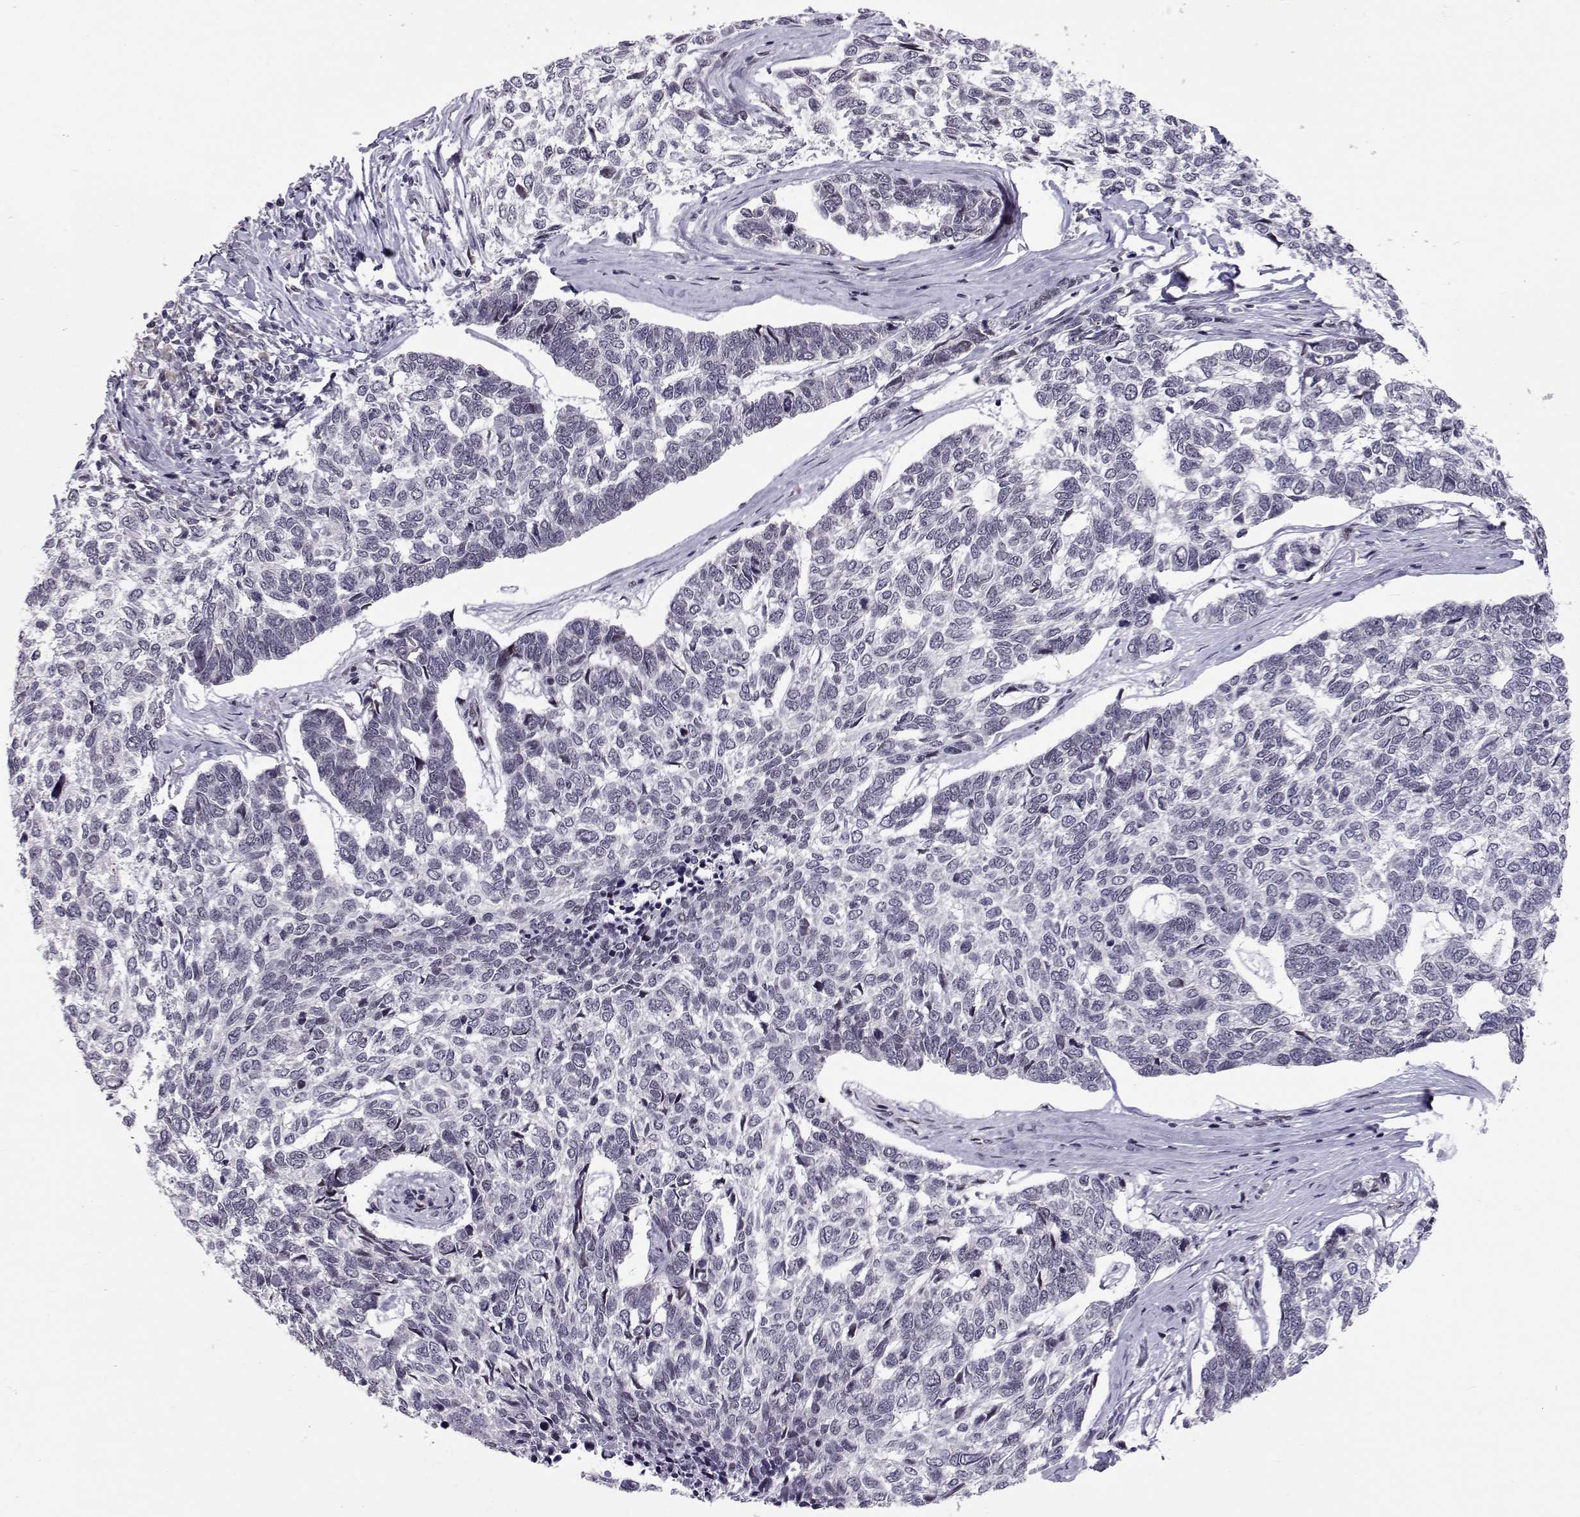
{"staining": {"intensity": "negative", "quantity": "none", "location": "none"}, "tissue": "skin cancer", "cell_type": "Tumor cells", "image_type": "cancer", "snomed": [{"axis": "morphology", "description": "Basal cell carcinoma"}, {"axis": "topography", "description": "Skin"}], "caption": "An image of human skin cancer (basal cell carcinoma) is negative for staining in tumor cells. (DAB IHC visualized using brightfield microscopy, high magnification).", "gene": "SIX6", "patient": {"sex": "female", "age": 65}}